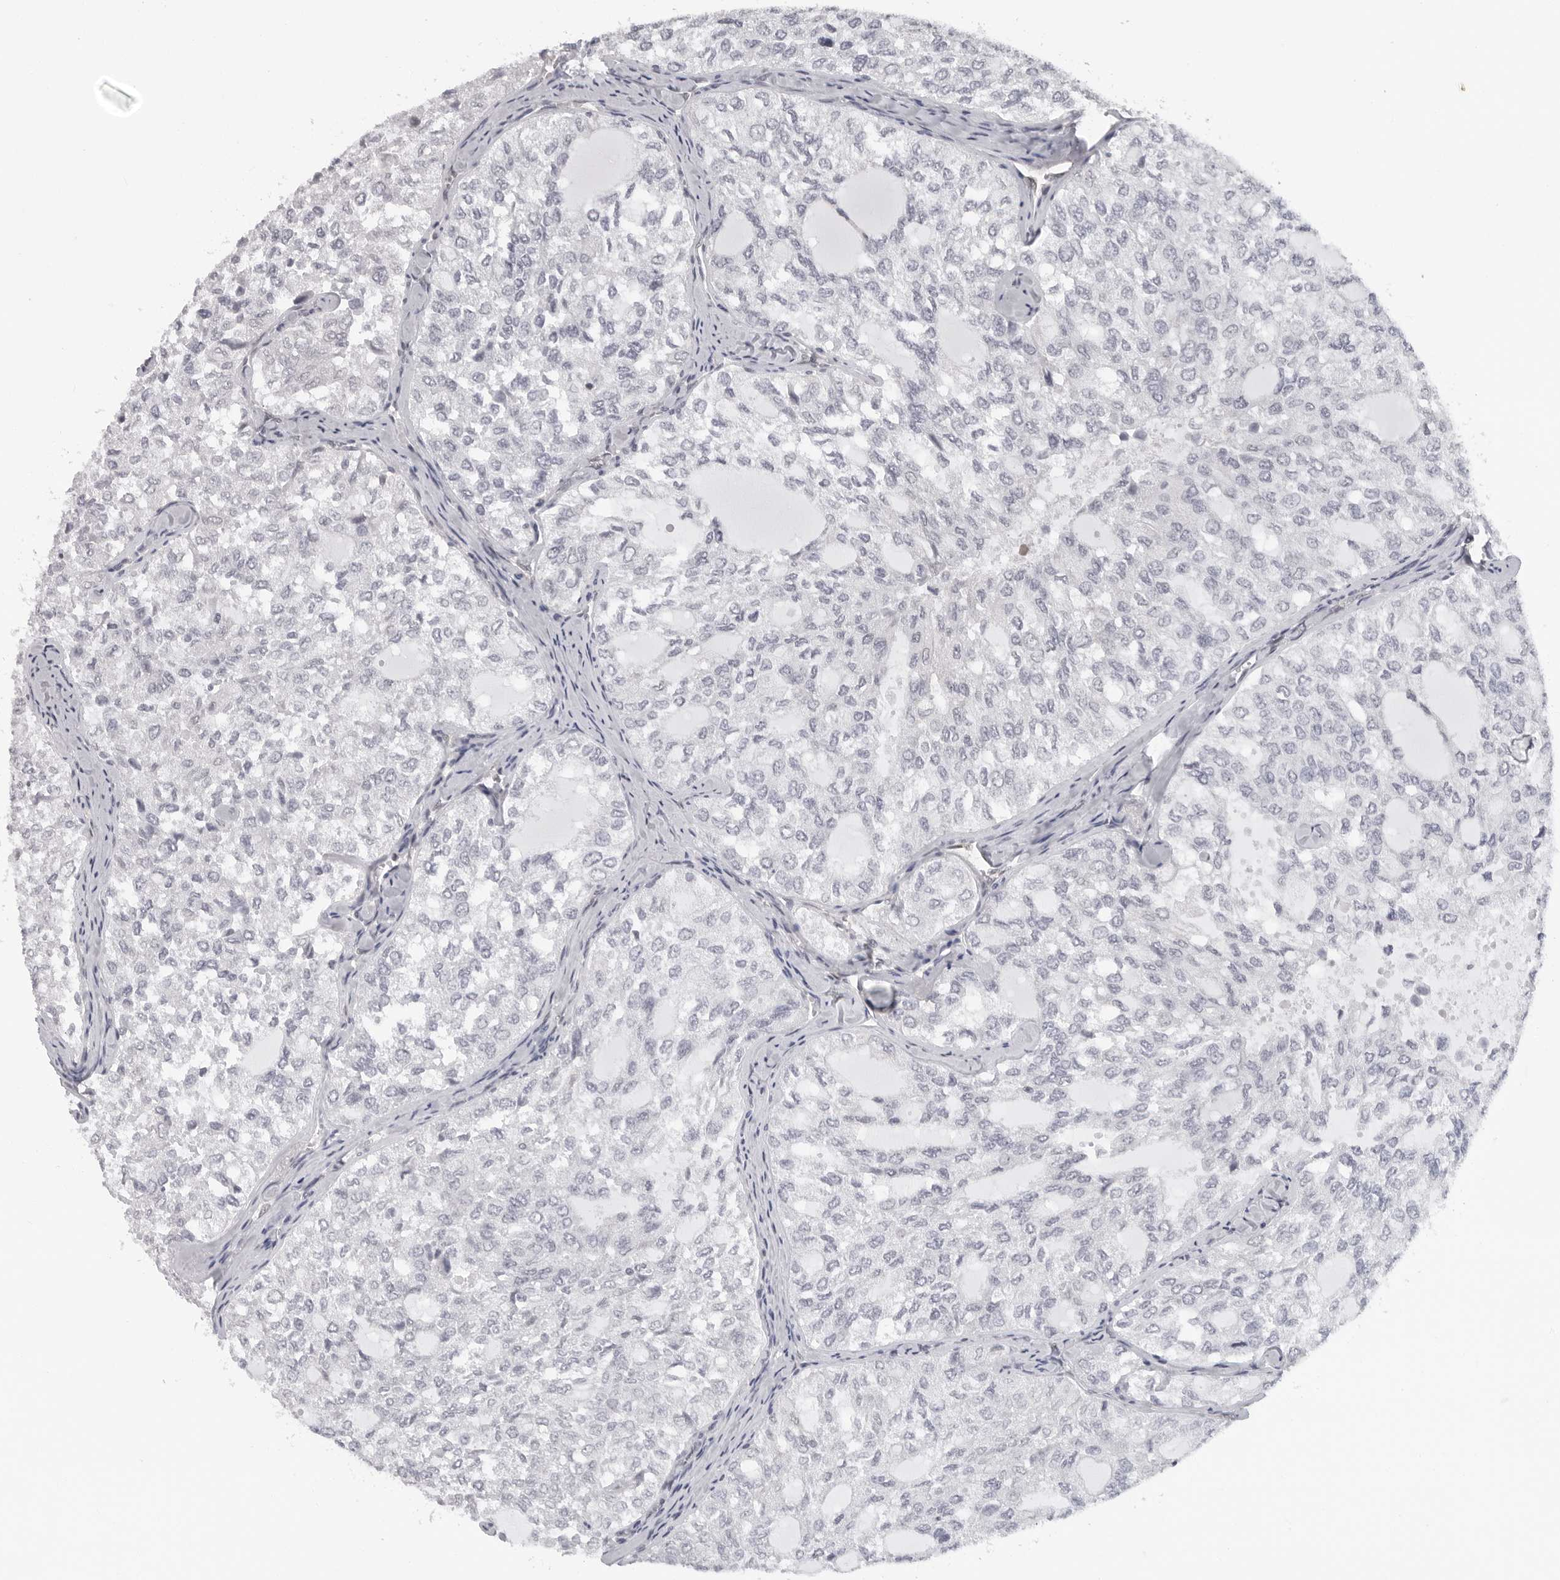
{"staining": {"intensity": "negative", "quantity": "none", "location": "none"}, "tissue": "thyroid cancer", "cell_type": "Tumor cells", "image_type": "cancer", "snomed": [{"axis": "morphology", "description": "Follicular adenoma carcinoma, NOS"}, {"axis": "topography", "description": "Thyroid gland"}], "caption": "Immunohistochemistry (IHC) of human thyroid cancer (follicular adenoma carcinoma) shows no positivity in tumor cells.", "gene": "CASP7", "patient": {"sex": "male", "age": 75}}